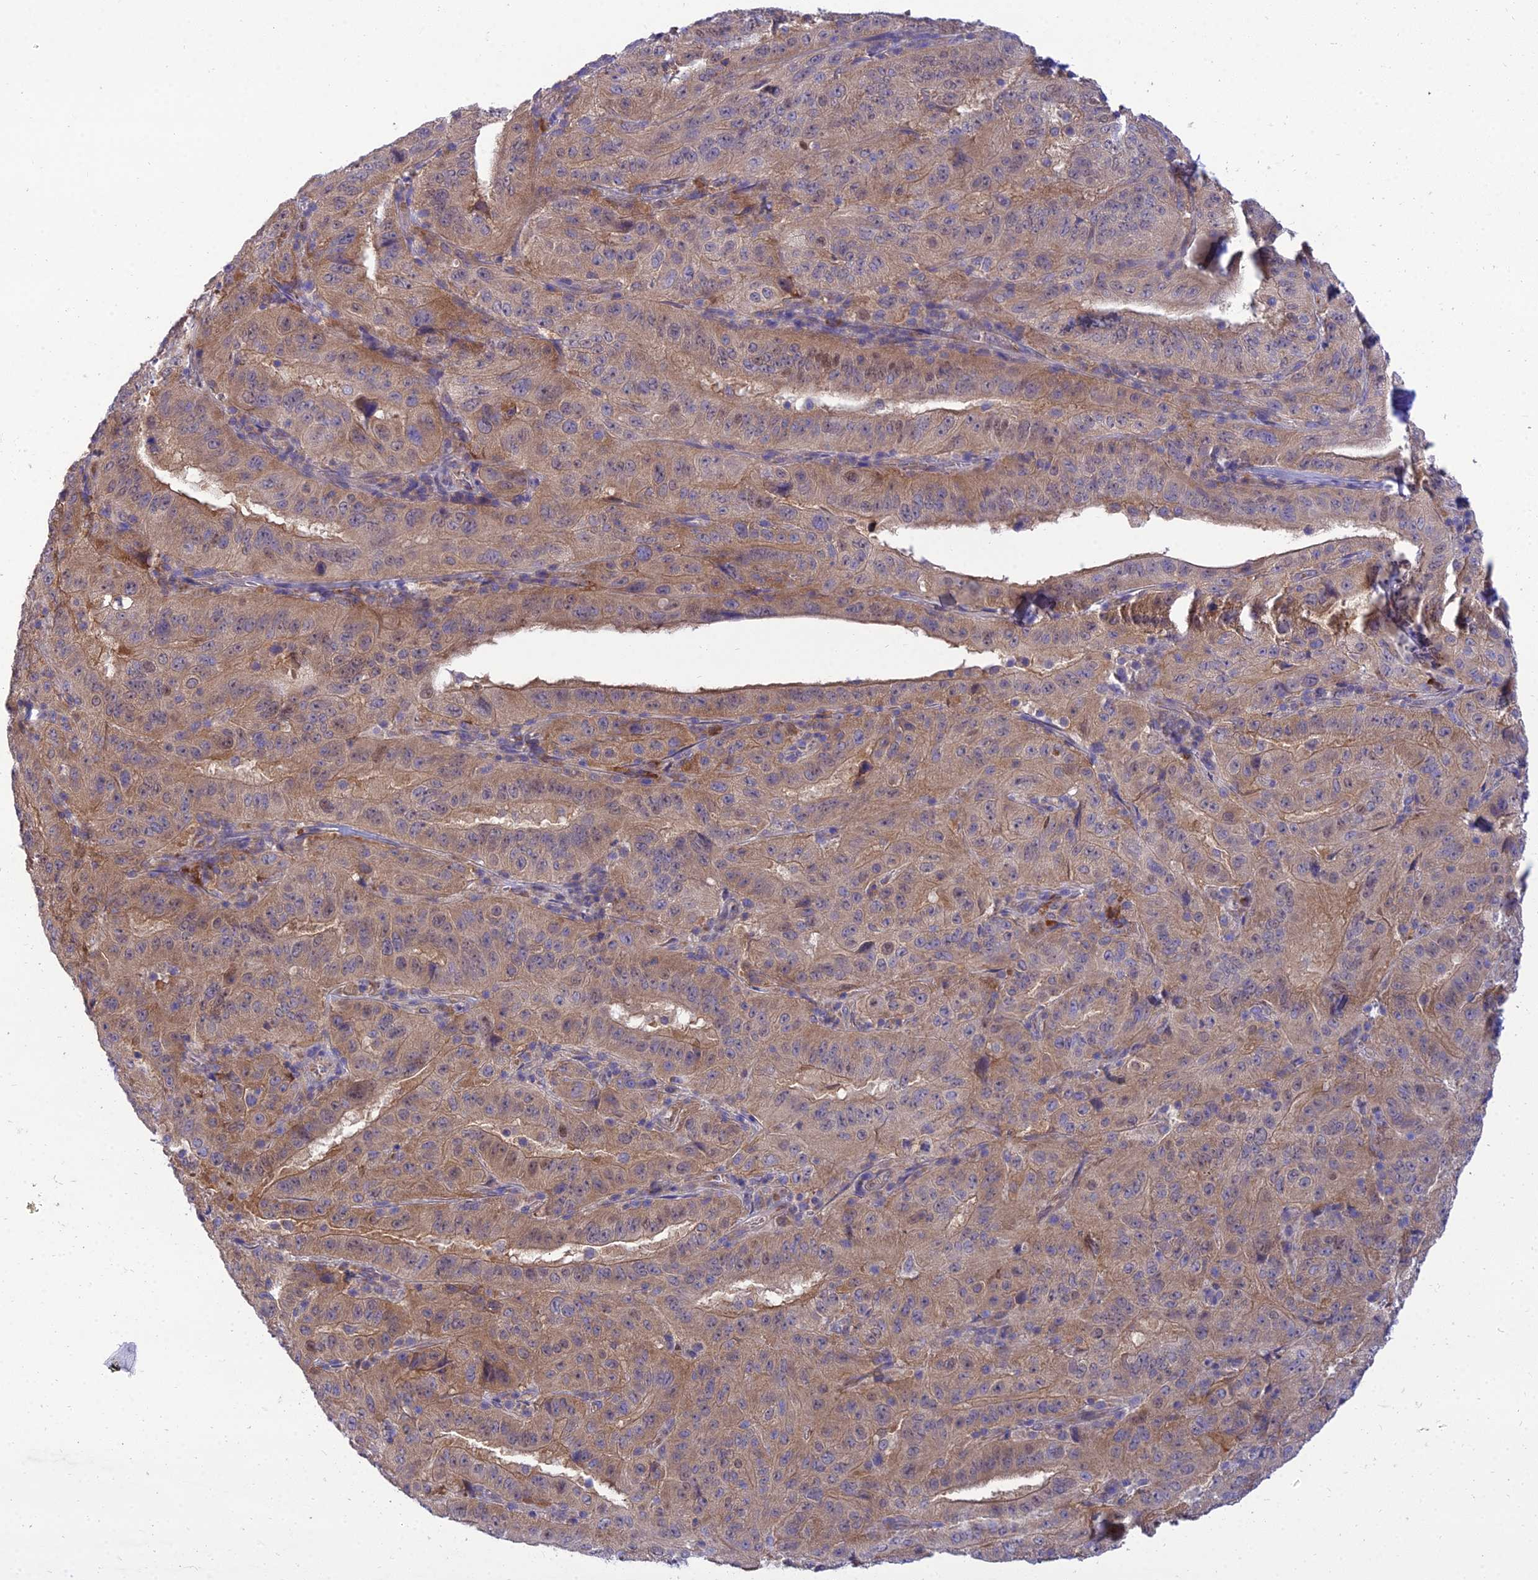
{"staining": {"intensity": "weak", "quantity": ">75%", "location": "cytoplasmic/membranous"}, "tissue": "pancreatic cancer", "cell_type": "Tumor cells", "image_type": "cancer", "snomed": [{"axis": "morphology", "description": "Adenocarcinoma, NOS"}, {"axis": "topography", "description": "Pancreas"}], "caption": "Protein expression analysis of human pancreatic adenocarcinoma reveals weak cytoplasmic/membranous positivity in approximately >75% of tumor cells.", "gene": "CLCN7", "patient": {"sex": "male", "age": 63}}